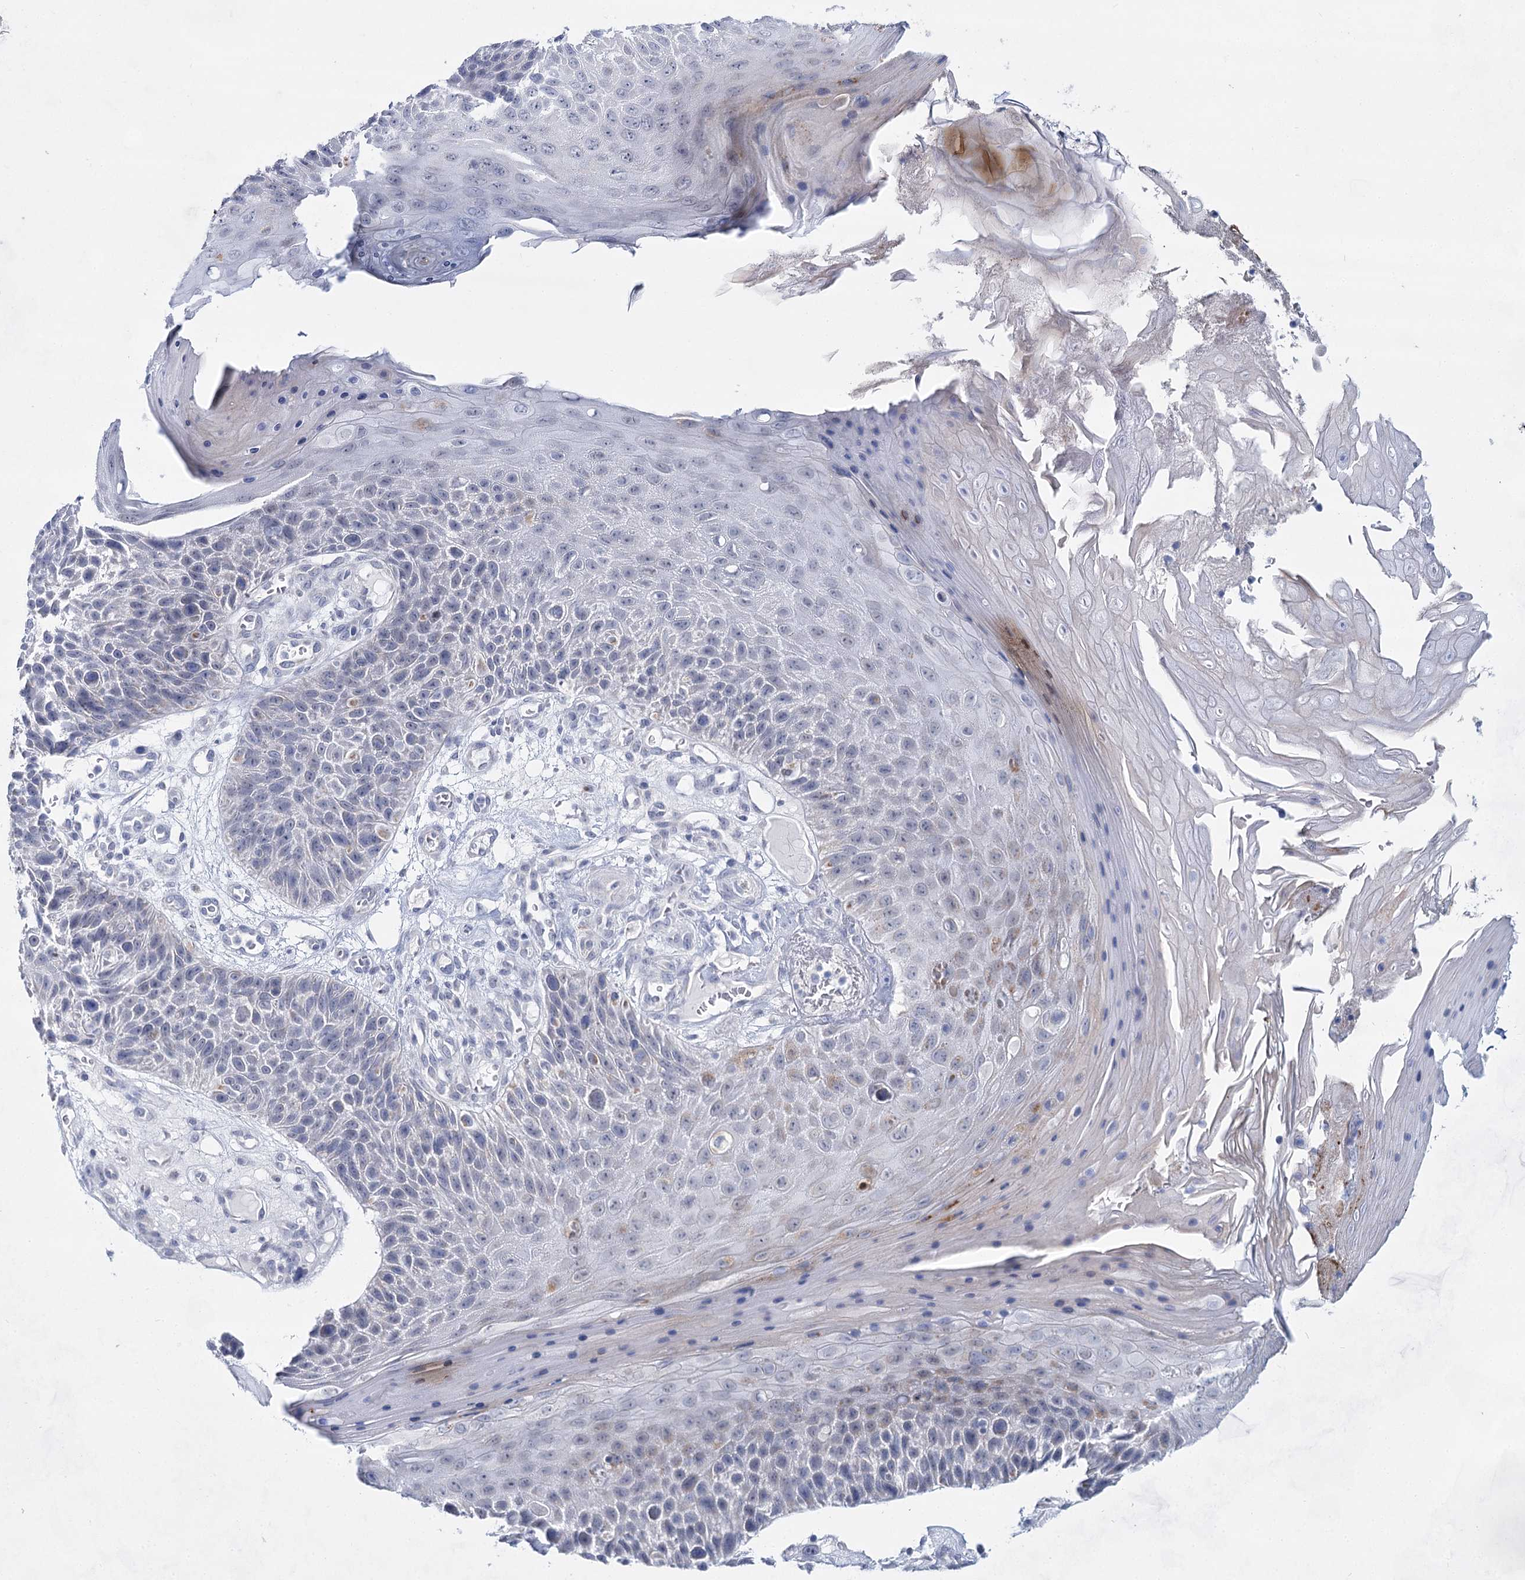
{"staining": {"intensity": "negative", "quantity": "none", "location": "none"}, "tissue": "skin cancer", "cell_type": "Tumor cells", "image_type": "cancer", "snomed": [{"axis": "morphology", "description": "Squamous cell carcinoma, NOS"}, {"axis": "topography", "description": "Skin"}], "caption": "An image of human skin cancer is negative for staining in tumor cells.", "gene": "BPHL", "patient": {"sex": "female", "age": 88}}